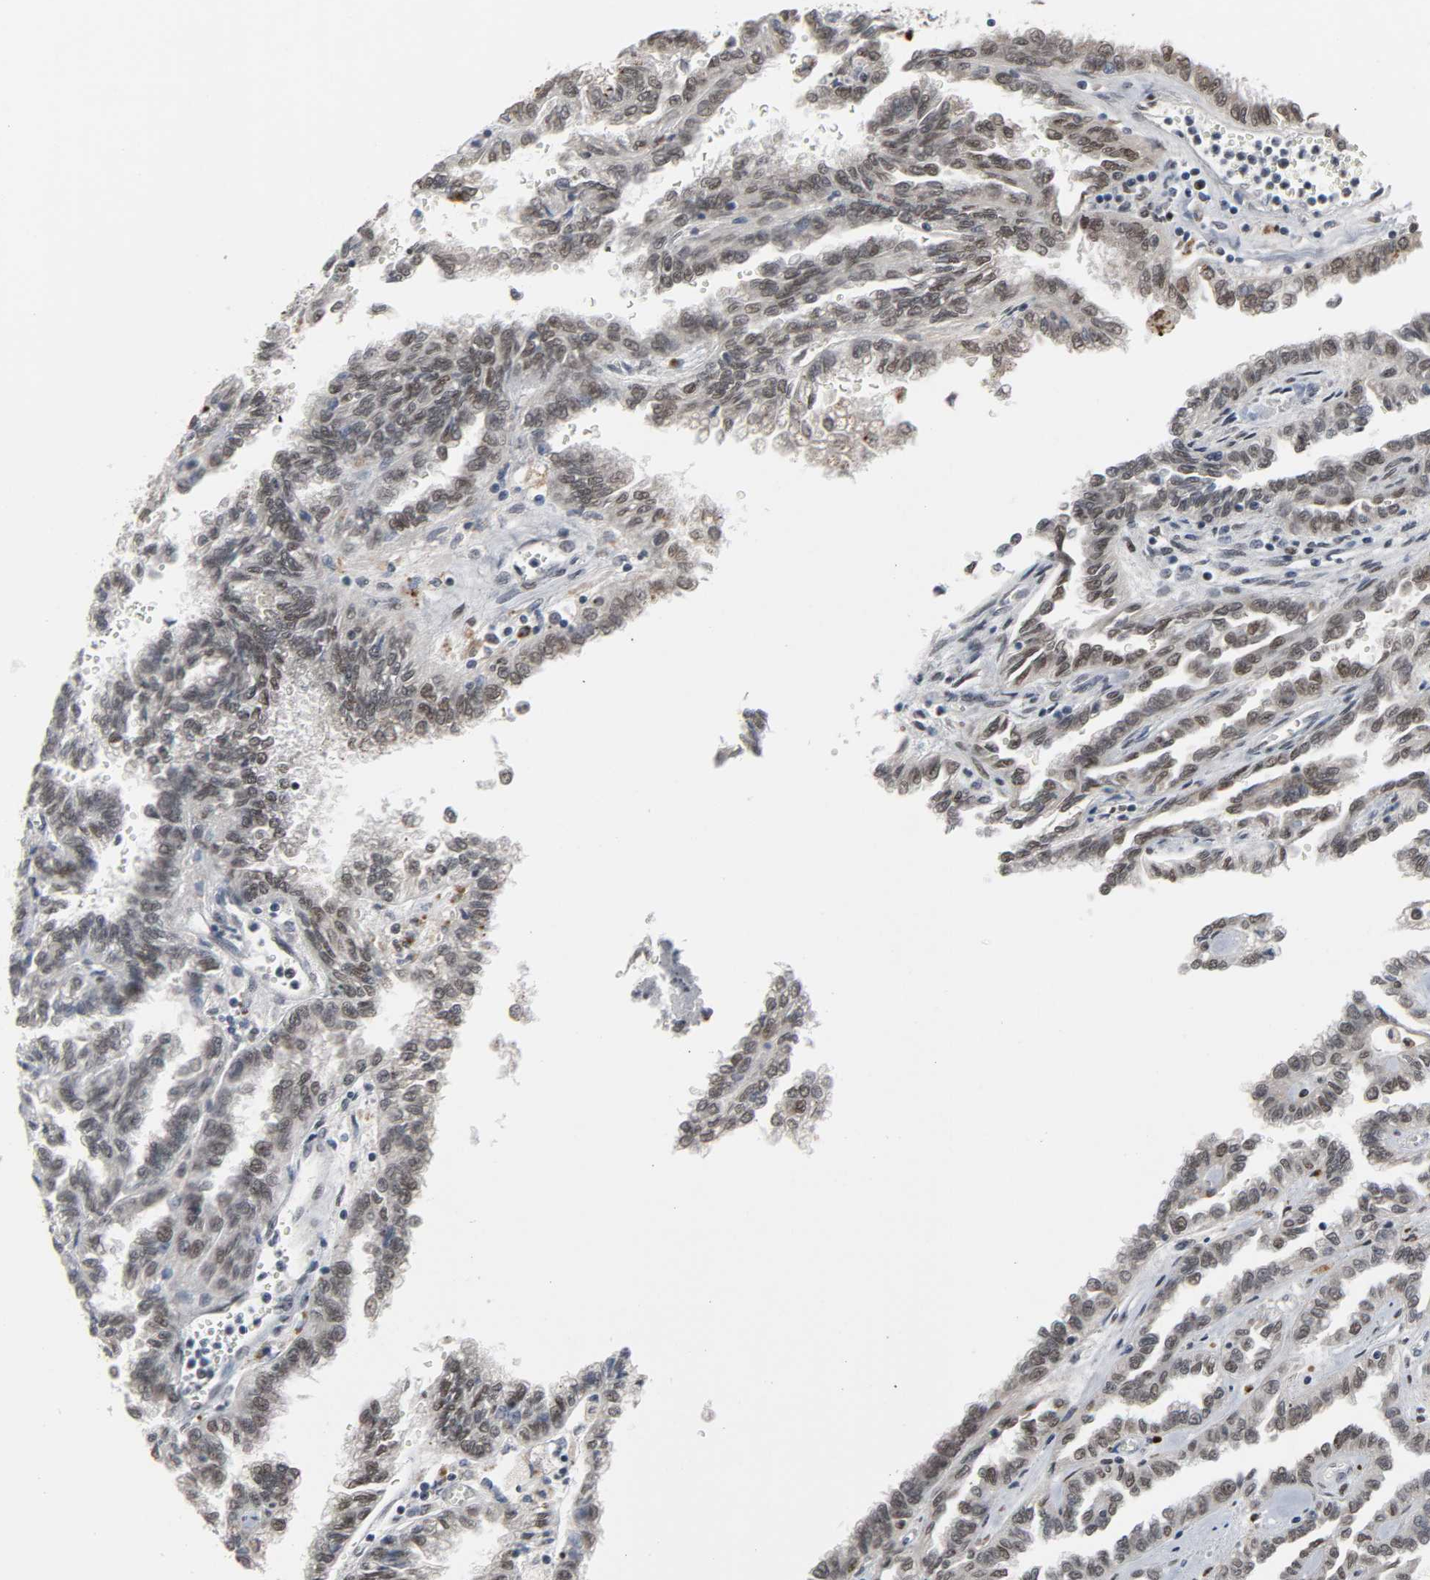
{"staining": {"intensity": "weak", "quantity": "<25%", "location": "nuclear"}, "tissue": "renal cancer", "cell_type": "Tumor cells", "image_type": "cancer", "snomed": [{"axis": "morphology", "description": "Inflammation, NOS"}, {"axis": "morphology", "description": "Adenocarcinoma, NOS"}, {"axis": "topography", "description": "Kidney"}], "caption": "Immunohistochemistry (IHC) photomicrograph of neoplastic tissue: human renal cancer stained with DAB reveals no significant protein expression in tumor cells. Nuclei are stained in blue.", "gene": "DAZAP1", "patient": {"sex": "male", "age": 68}}